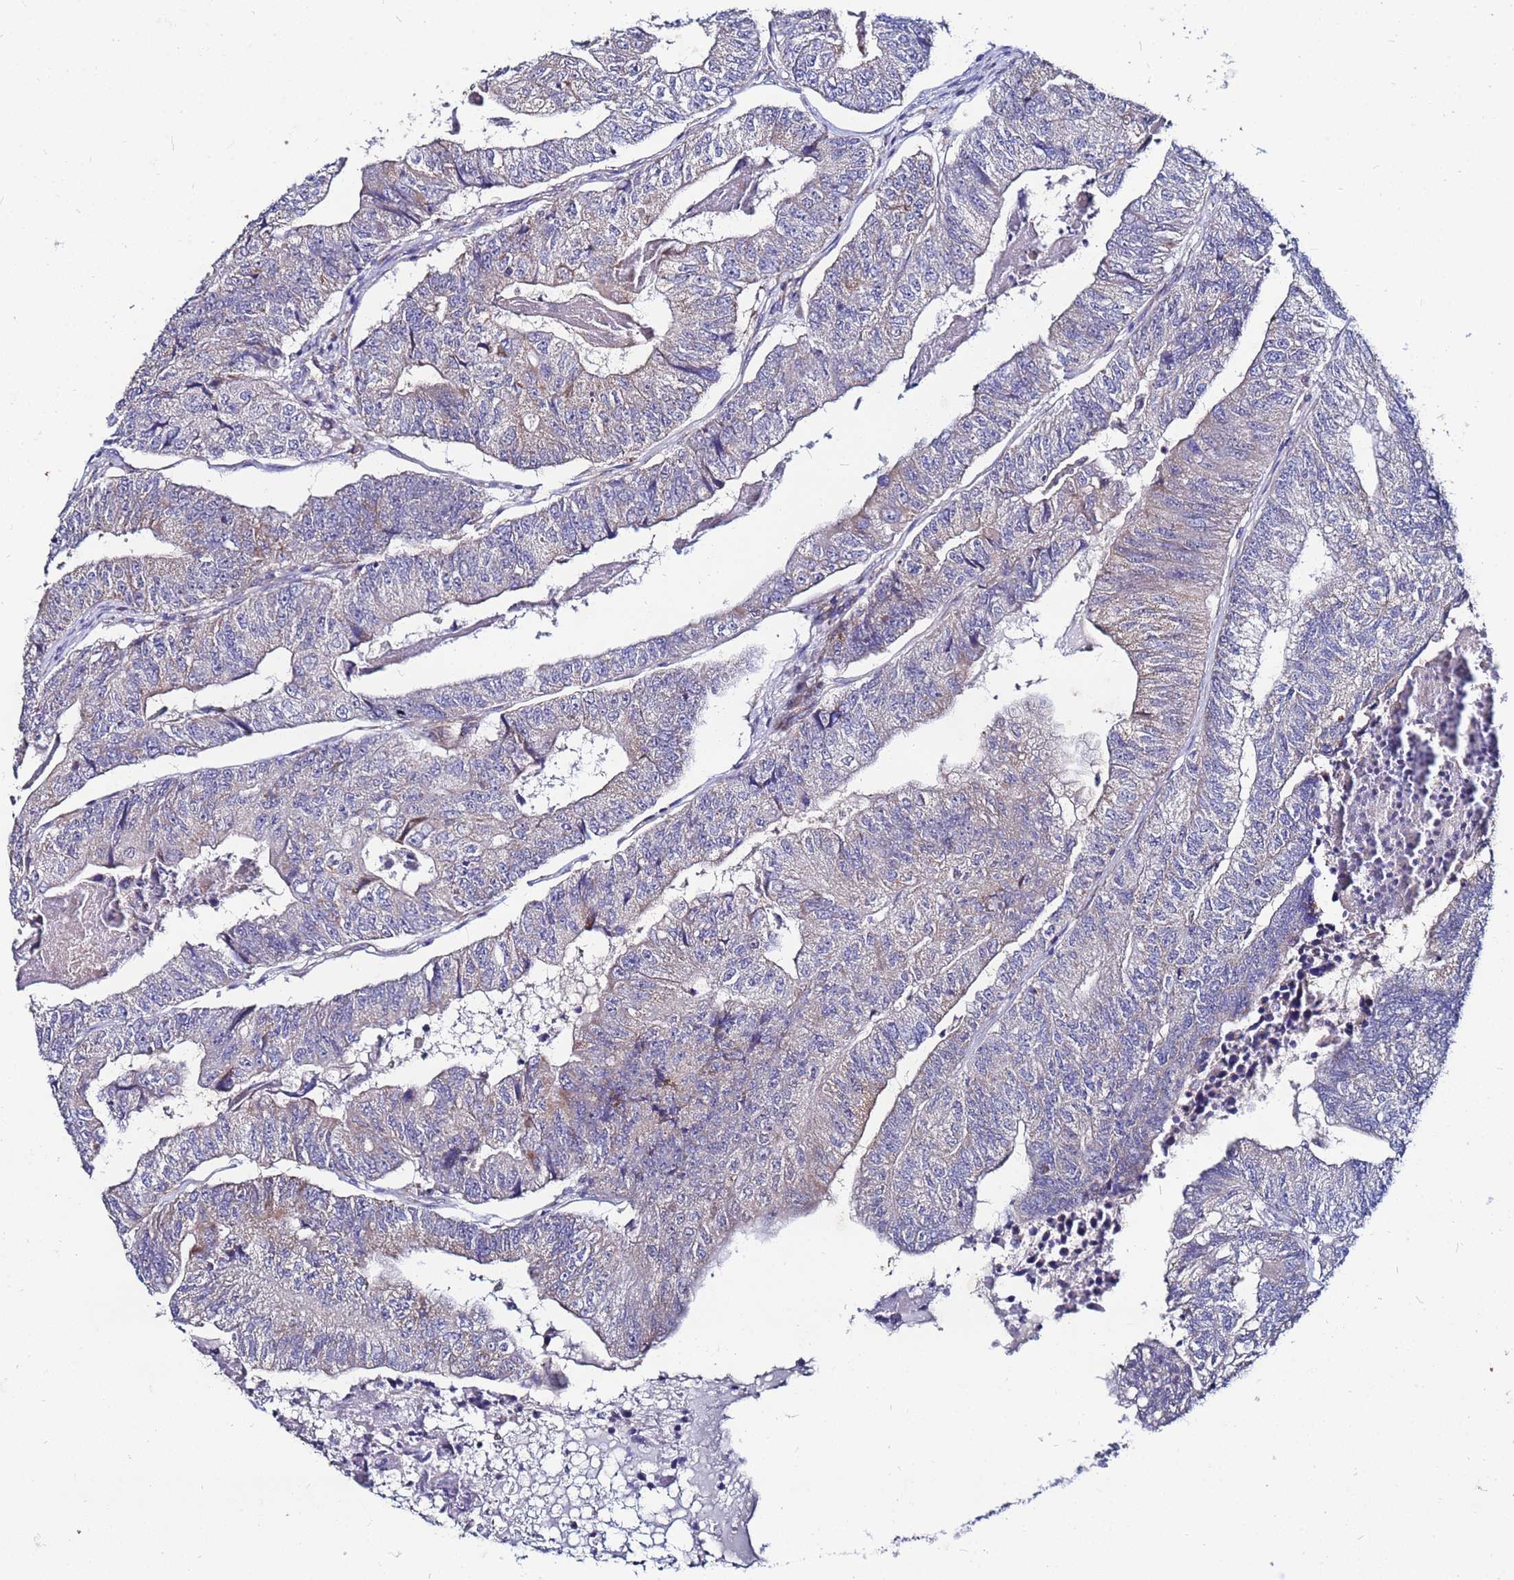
{"staining": {"intensity": "weak", "quantity": "<25%", "location": "cytoplasmic/membranous"}, "tissue": "colorectal cancer", "cell_type": "Tumor cells", "image_type": "cancer", "snomed": [{"axis": "morphology", "description": "Adenocarcinoma, NOS"}, {"axis": "topography", "description": "Colon"}], "caption": "Image shows no protein expression in tumor cells of adenocarcinoma (colorectal) tissue. (Stains: DAB (3,3'-diaminobenzidine) immunohistochemistry (IHC) with hematoxylin counter stain, Microscopy: brightfield microscopy at high magnification).", "gene": "FAHD2A", "patient": {"sex": "female", "age": 67}}